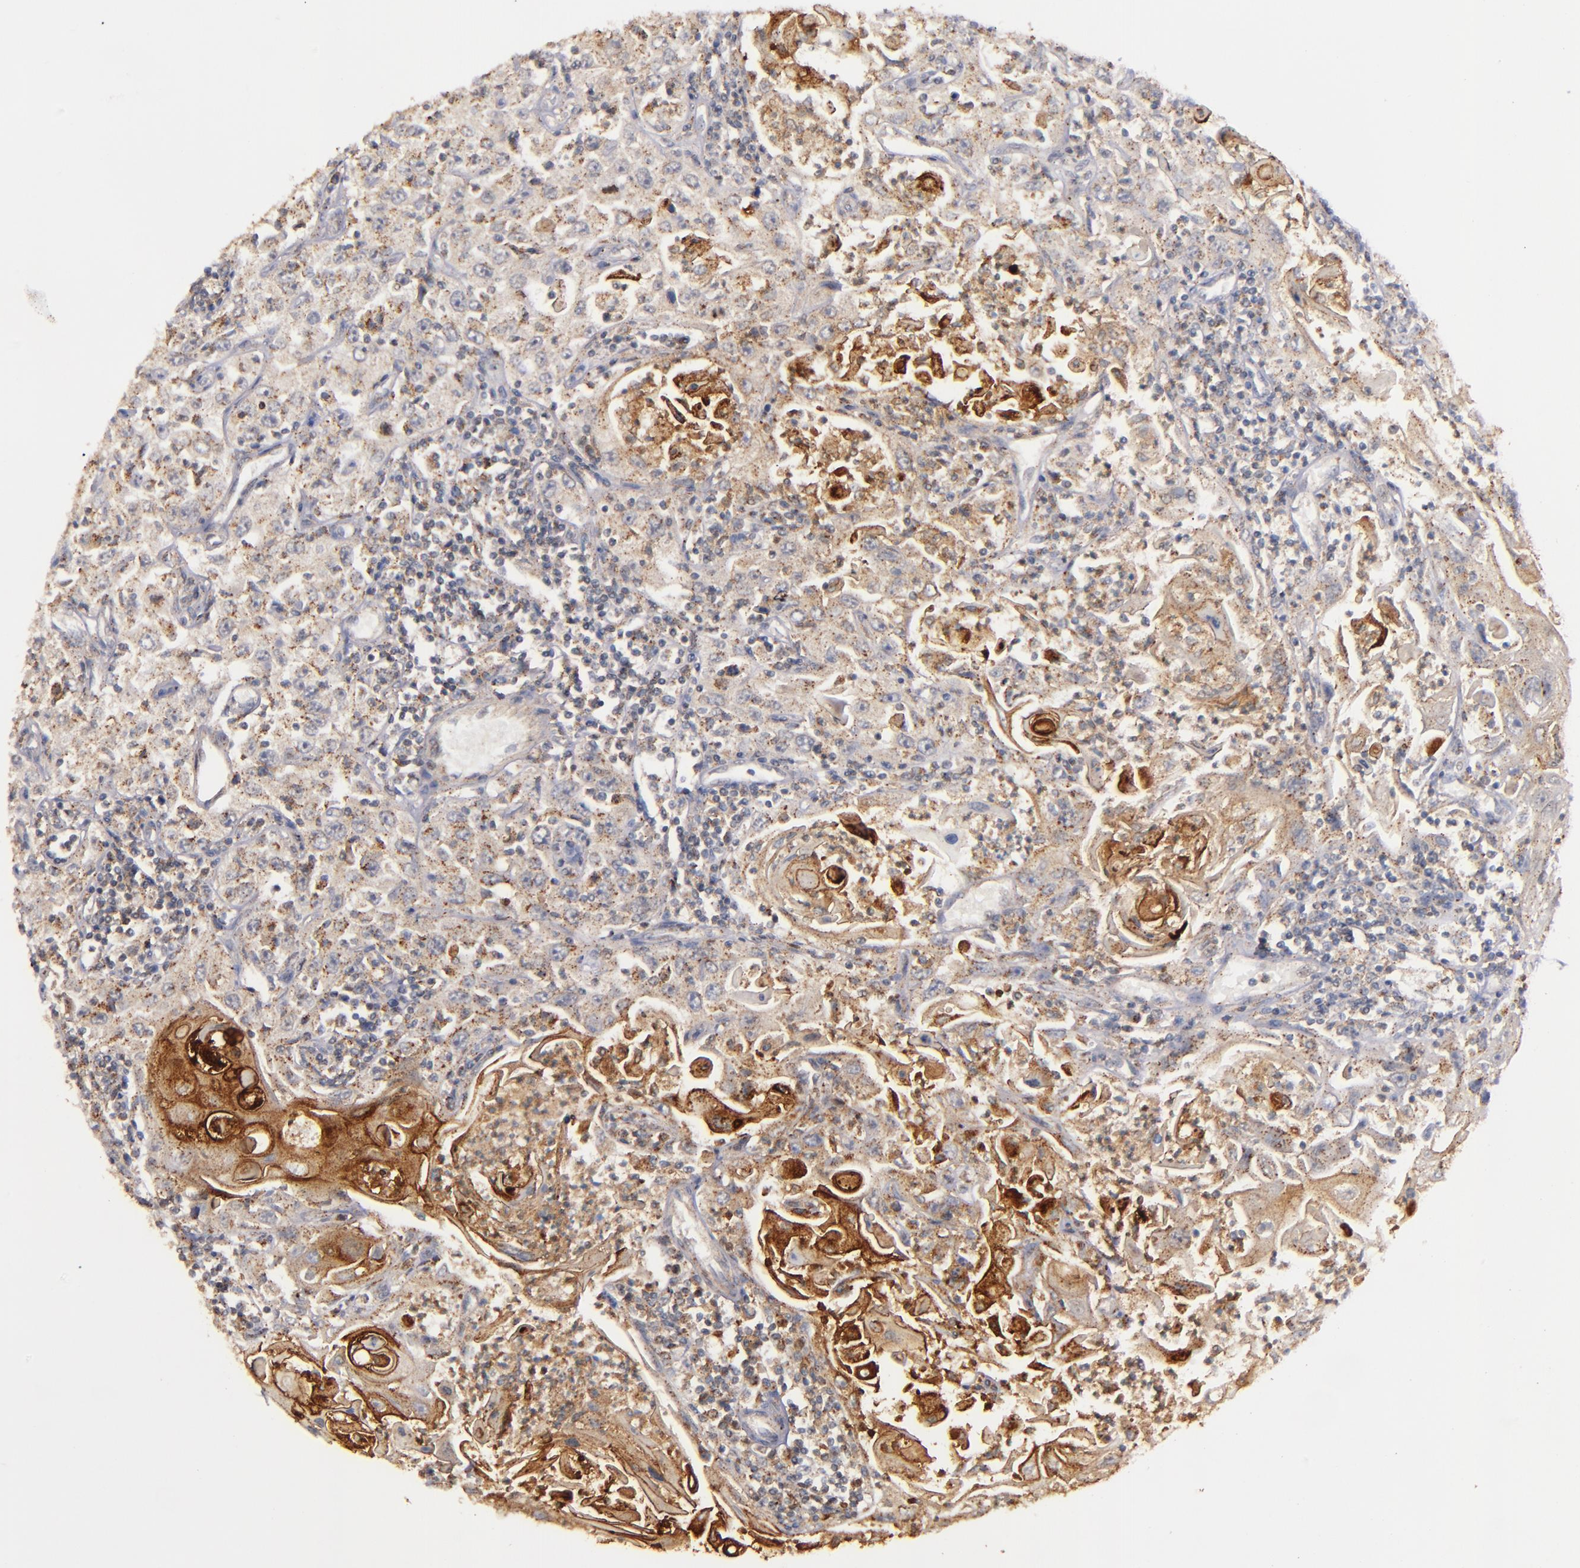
{"staining": {"intensity": "moderate", "quantity": ">75%", "location": "cytoplasmic/membranous"}, "tissue": "head and neck cancer", "cell_type": "Tumor cells", "image_type": "cancer", "snomed": [{"axis": "morphology", "description": "Squamous cell carcinoma, NOS"}, {"axis": "topography", "description": "Oral tissue"}, {"axis": "topography", "description": "Head-Neck"}], "caption": "Moderate cytoplasmic/membranous expression for a protein is identified in approximately >75% of tumor cells of head and neck cancer (squamous cell carcinoma) using immunohistochemistry (IHC).", "gene": "SYP", "patient": {"sex": "female", "age": 76}}